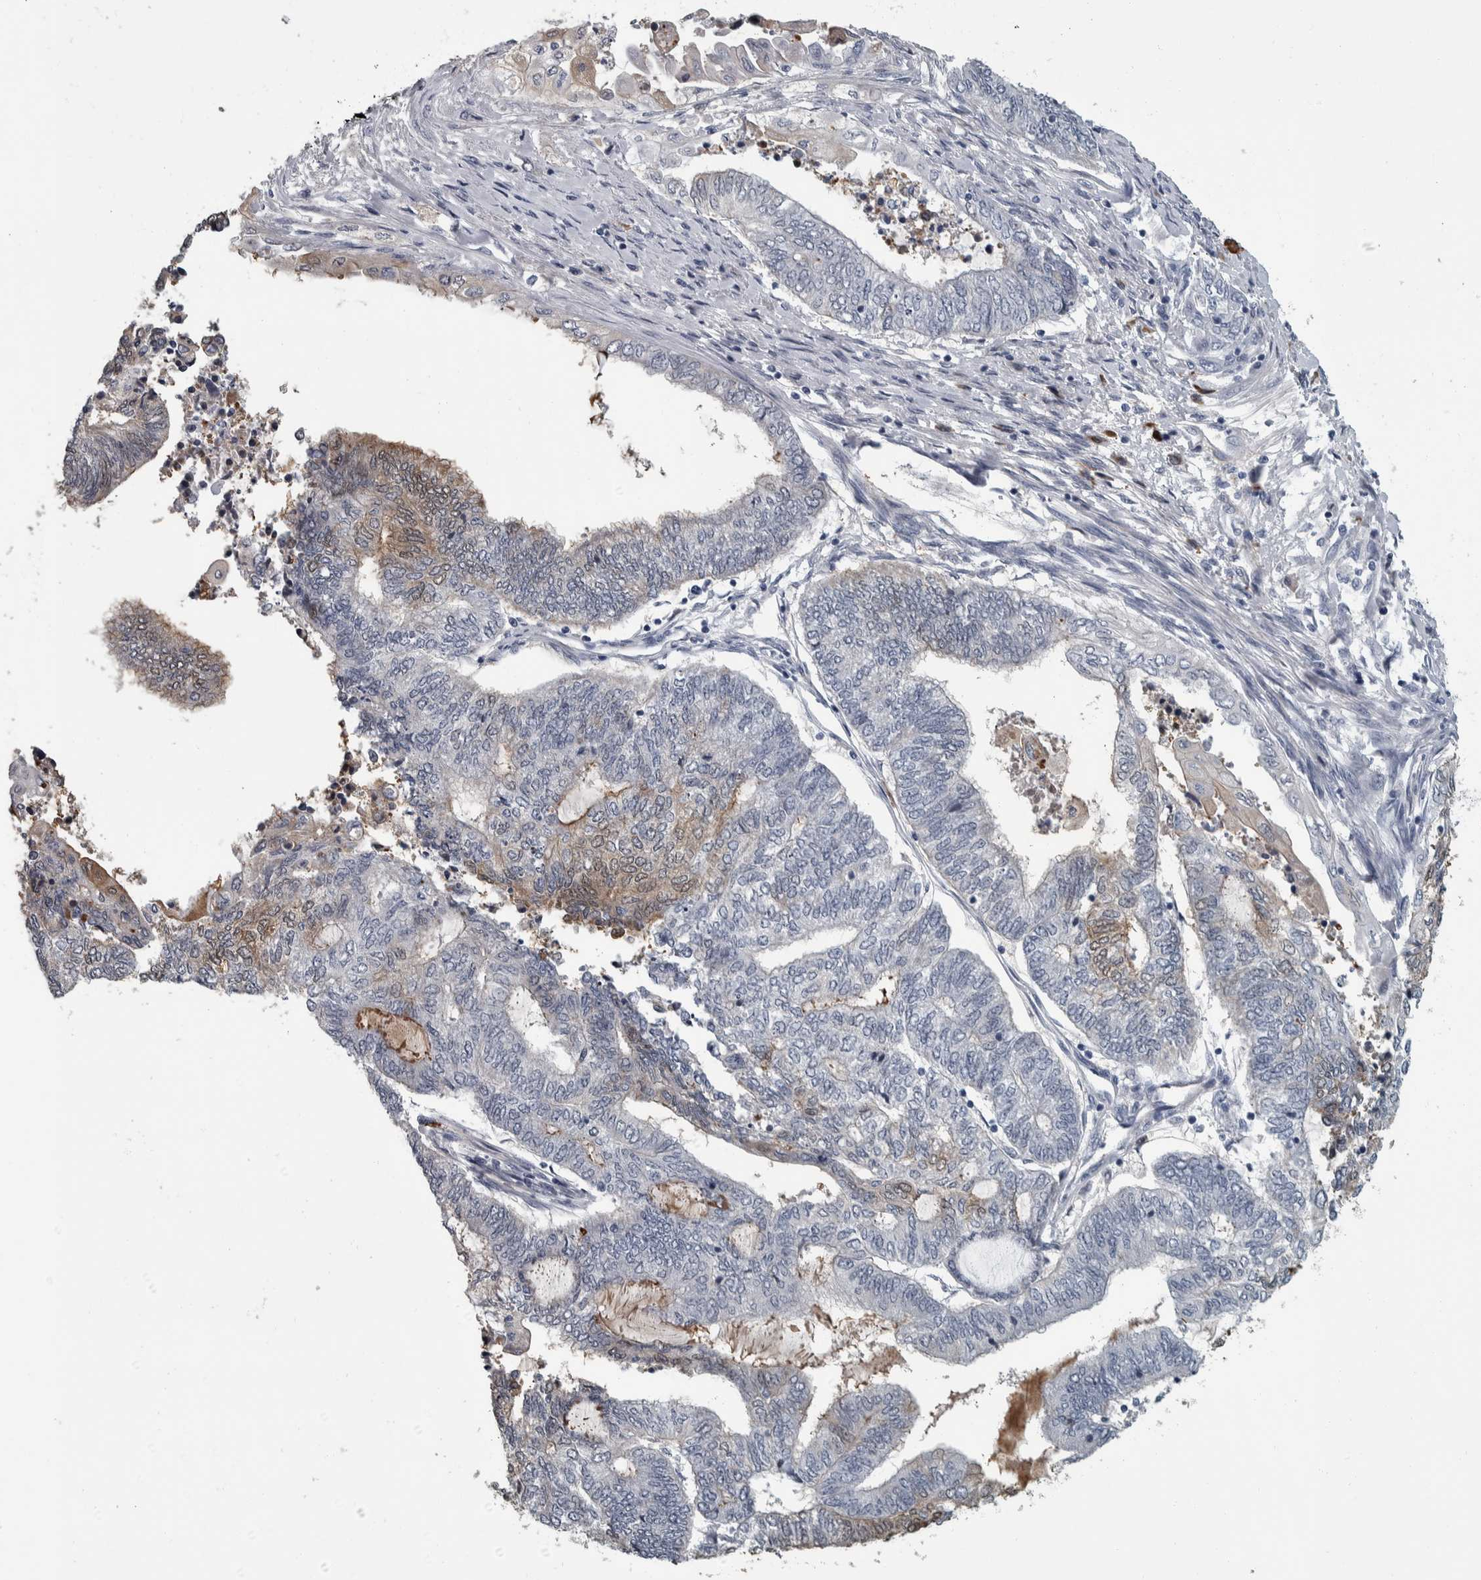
{"staining": {"intensity": "weak", "quantity": "<25%", "location": "cytoplasmic/membranous,nuclear"}, "tissue": "endometrial cancer", "cell_type": "Tumor cells", "image_type": "cancer", "snomed": [{"axis": "morphology", "description": "Adenocarcinoma, NOS"}, {"axis": "topography", "description": "Uterus"}, {"axis": "topography", "description": "Endometrium"}], "caption": "The histopathology image reveals no staining of tumor cells in endometrial adenocarcinoma. Nuclei are stained in blue.", "gene": "CAVIN4", "patient": {"sex": "female", "age": 70}}